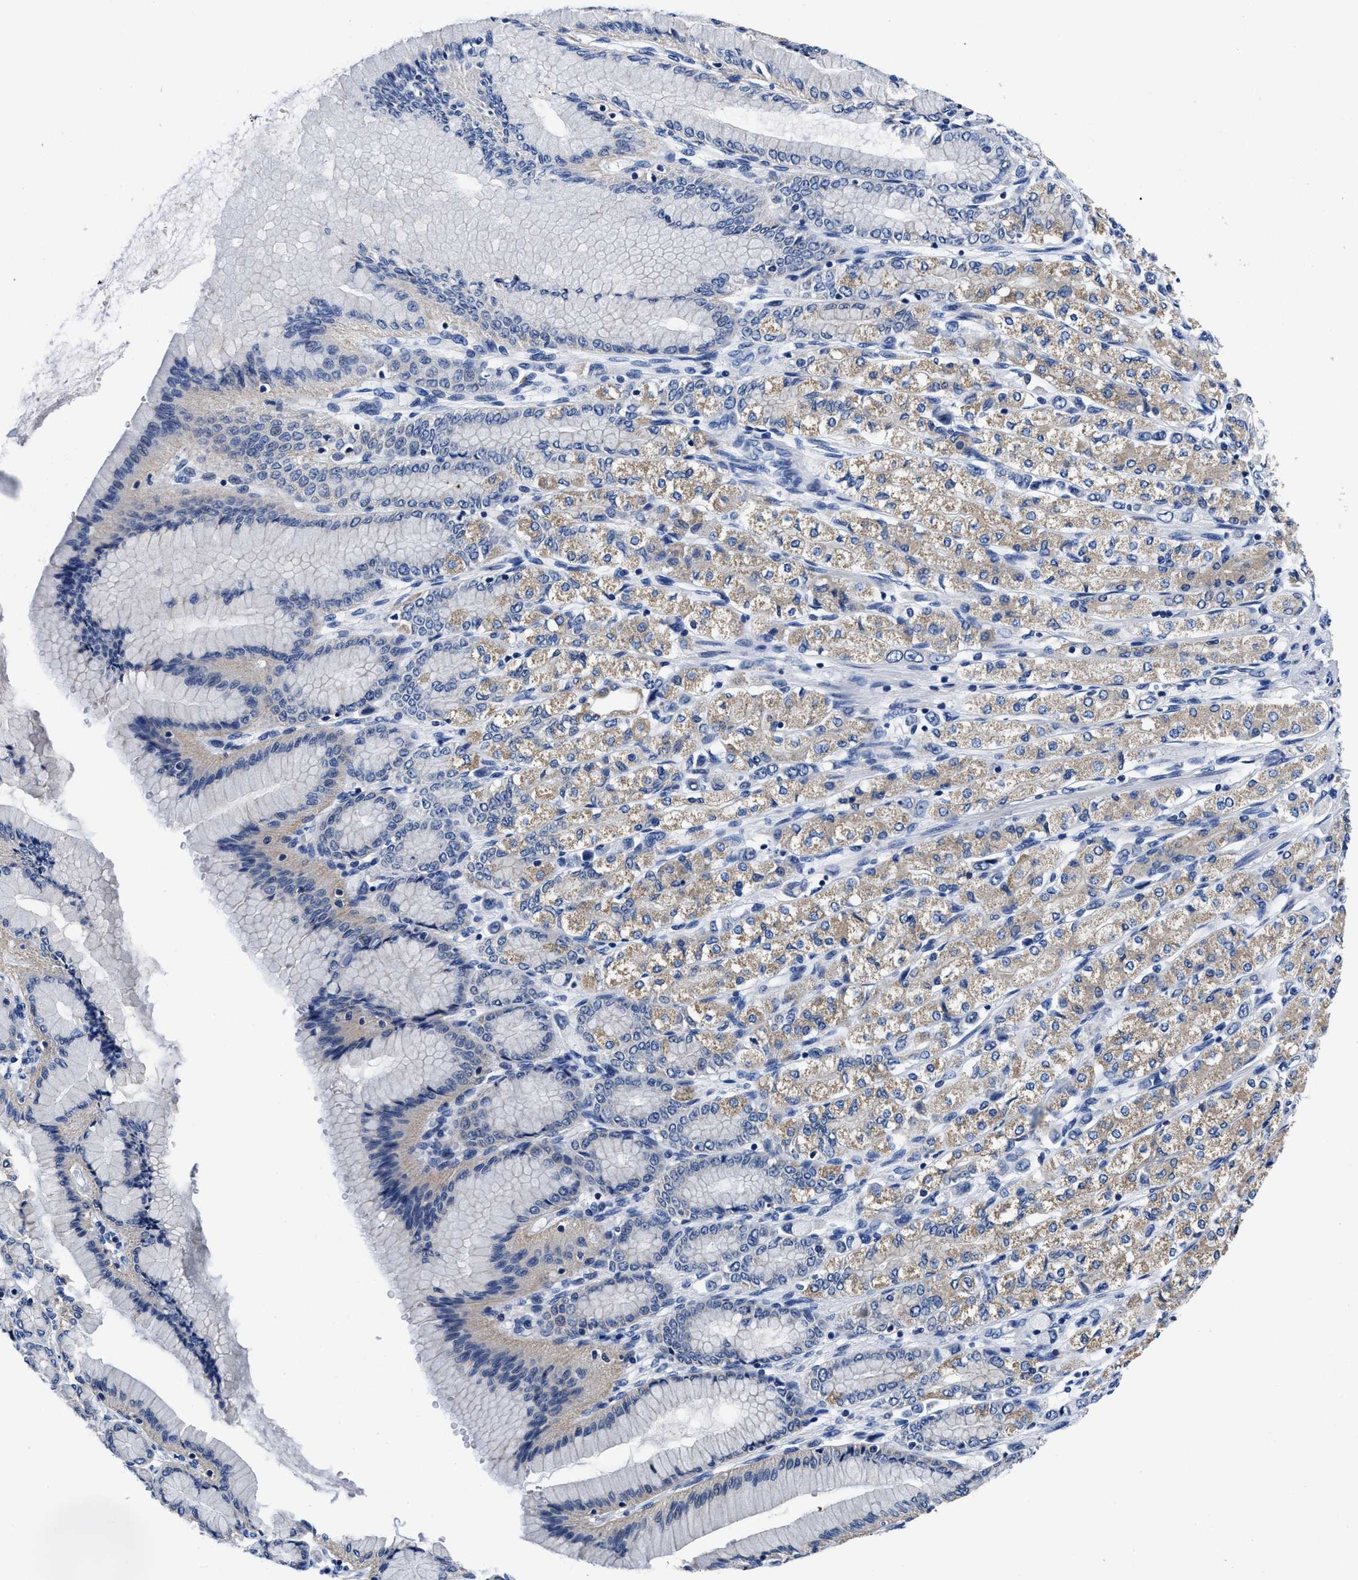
{"staining": {"intensity": "weak", "quantity": ">75%", "location": "cytoplasmic/membranous"}, "tissue": "stomach cancer", "cell_type": "Tumor cells", "image_type": "cancer", "snomed": [{"axis": "morphology", "description": "Adenocarcinoma, NOS"}, {"axis": "topography", "description": "Stomach"}], "caption": "Immunohistochemistry (DAB) staining of adenocarcinoma (stomach) demonstrates weak cytoplasmic/membranous protein staining in about >75% of tumor cells.", "gene": "SLC35F1", "patient": {"sex": "female", "age": 65}}